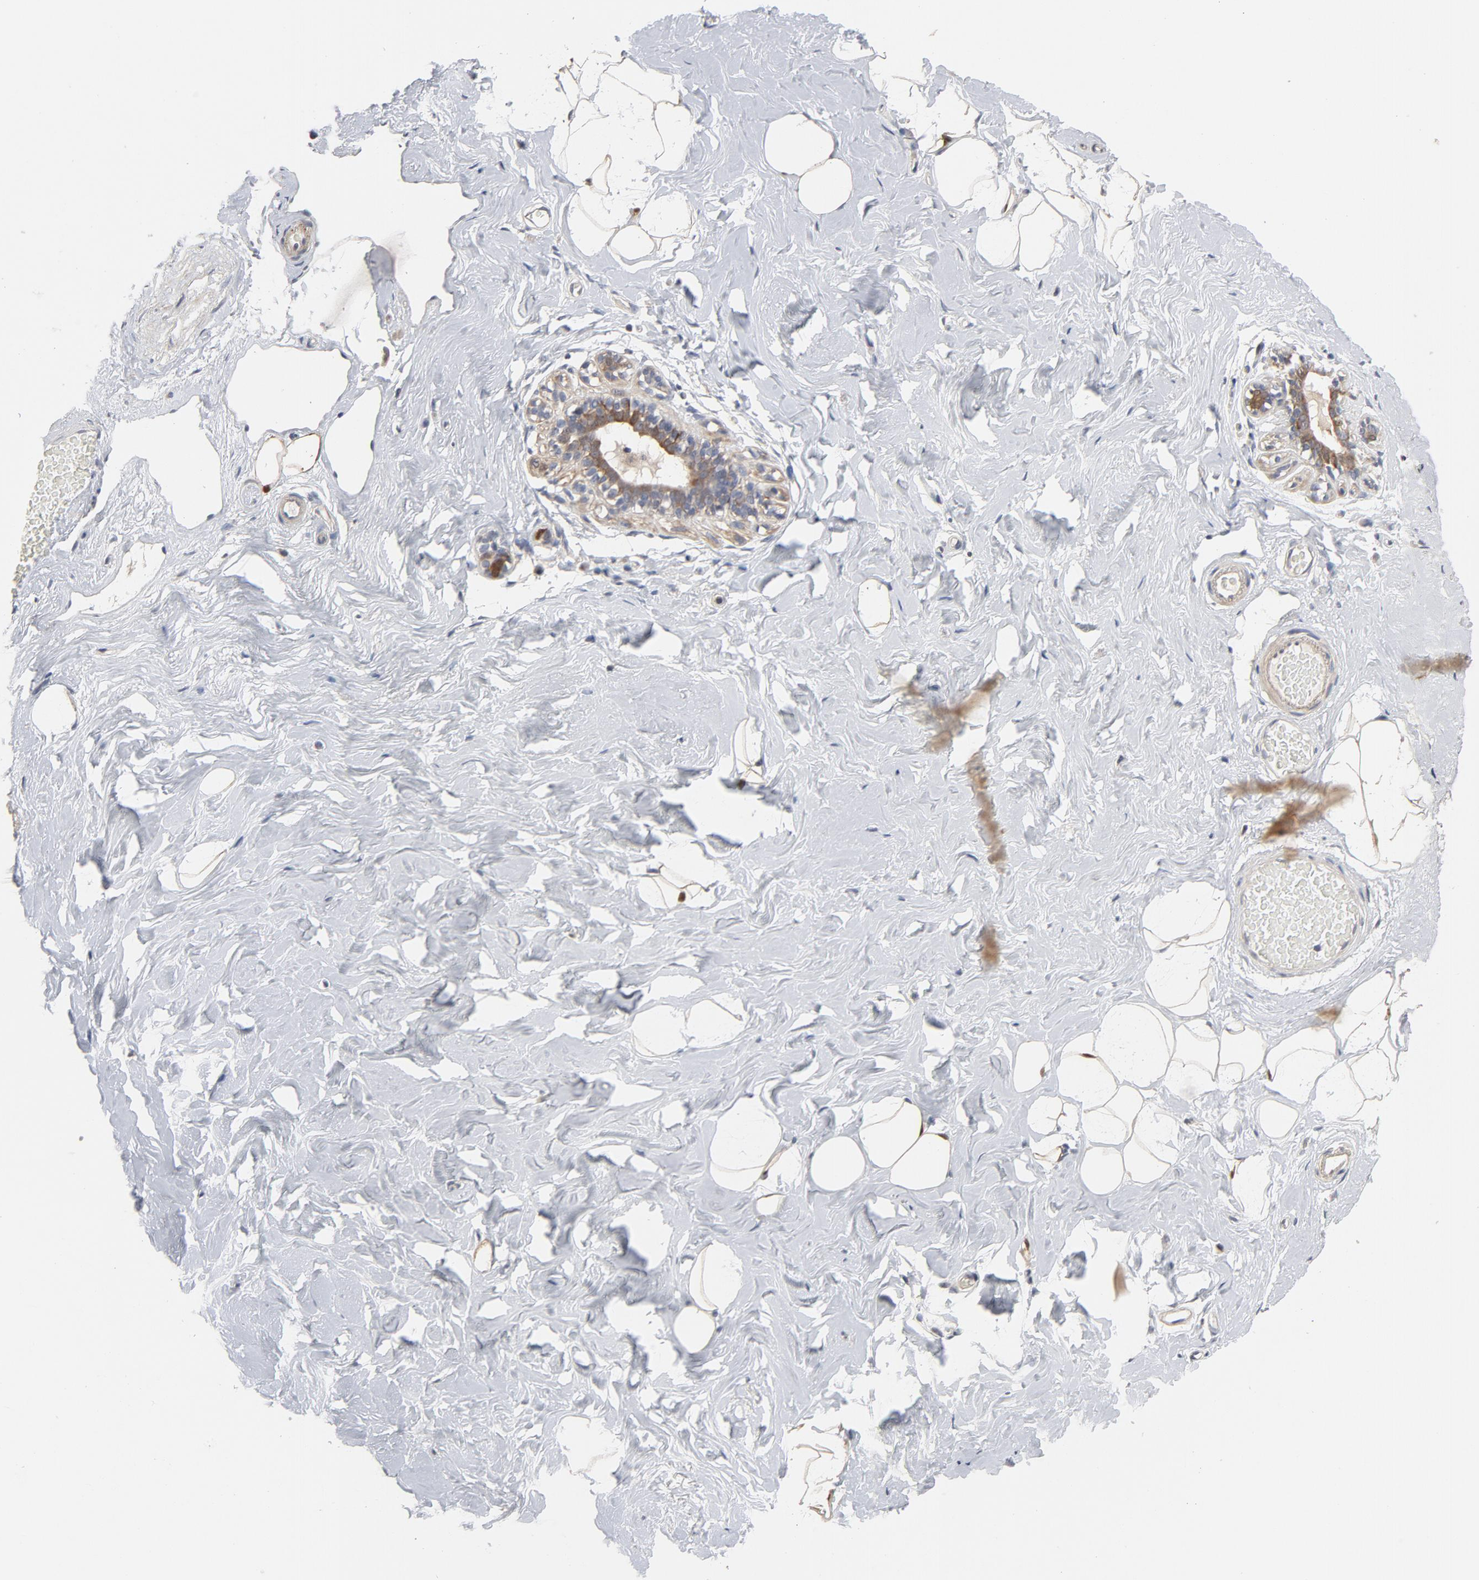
{"staining": {"intensity": "negative", "quantity": "none", "location": "none"}, "tissue": "breast", "cell_type": "Adipocytes", "image_type": "normal", "snomed": [{"axis": "morphology", "description": "Normal tissue, NOS"}, {"axis": "topography", "description": "Breast"}, {"axis": "topography", "description": "Soft tissue"}], "caption": "The histopathology image shows no significant staining in adipocytes of breast.", "gene": "PPP1R1B", "patient": {"sex": "female", "age": 75}}